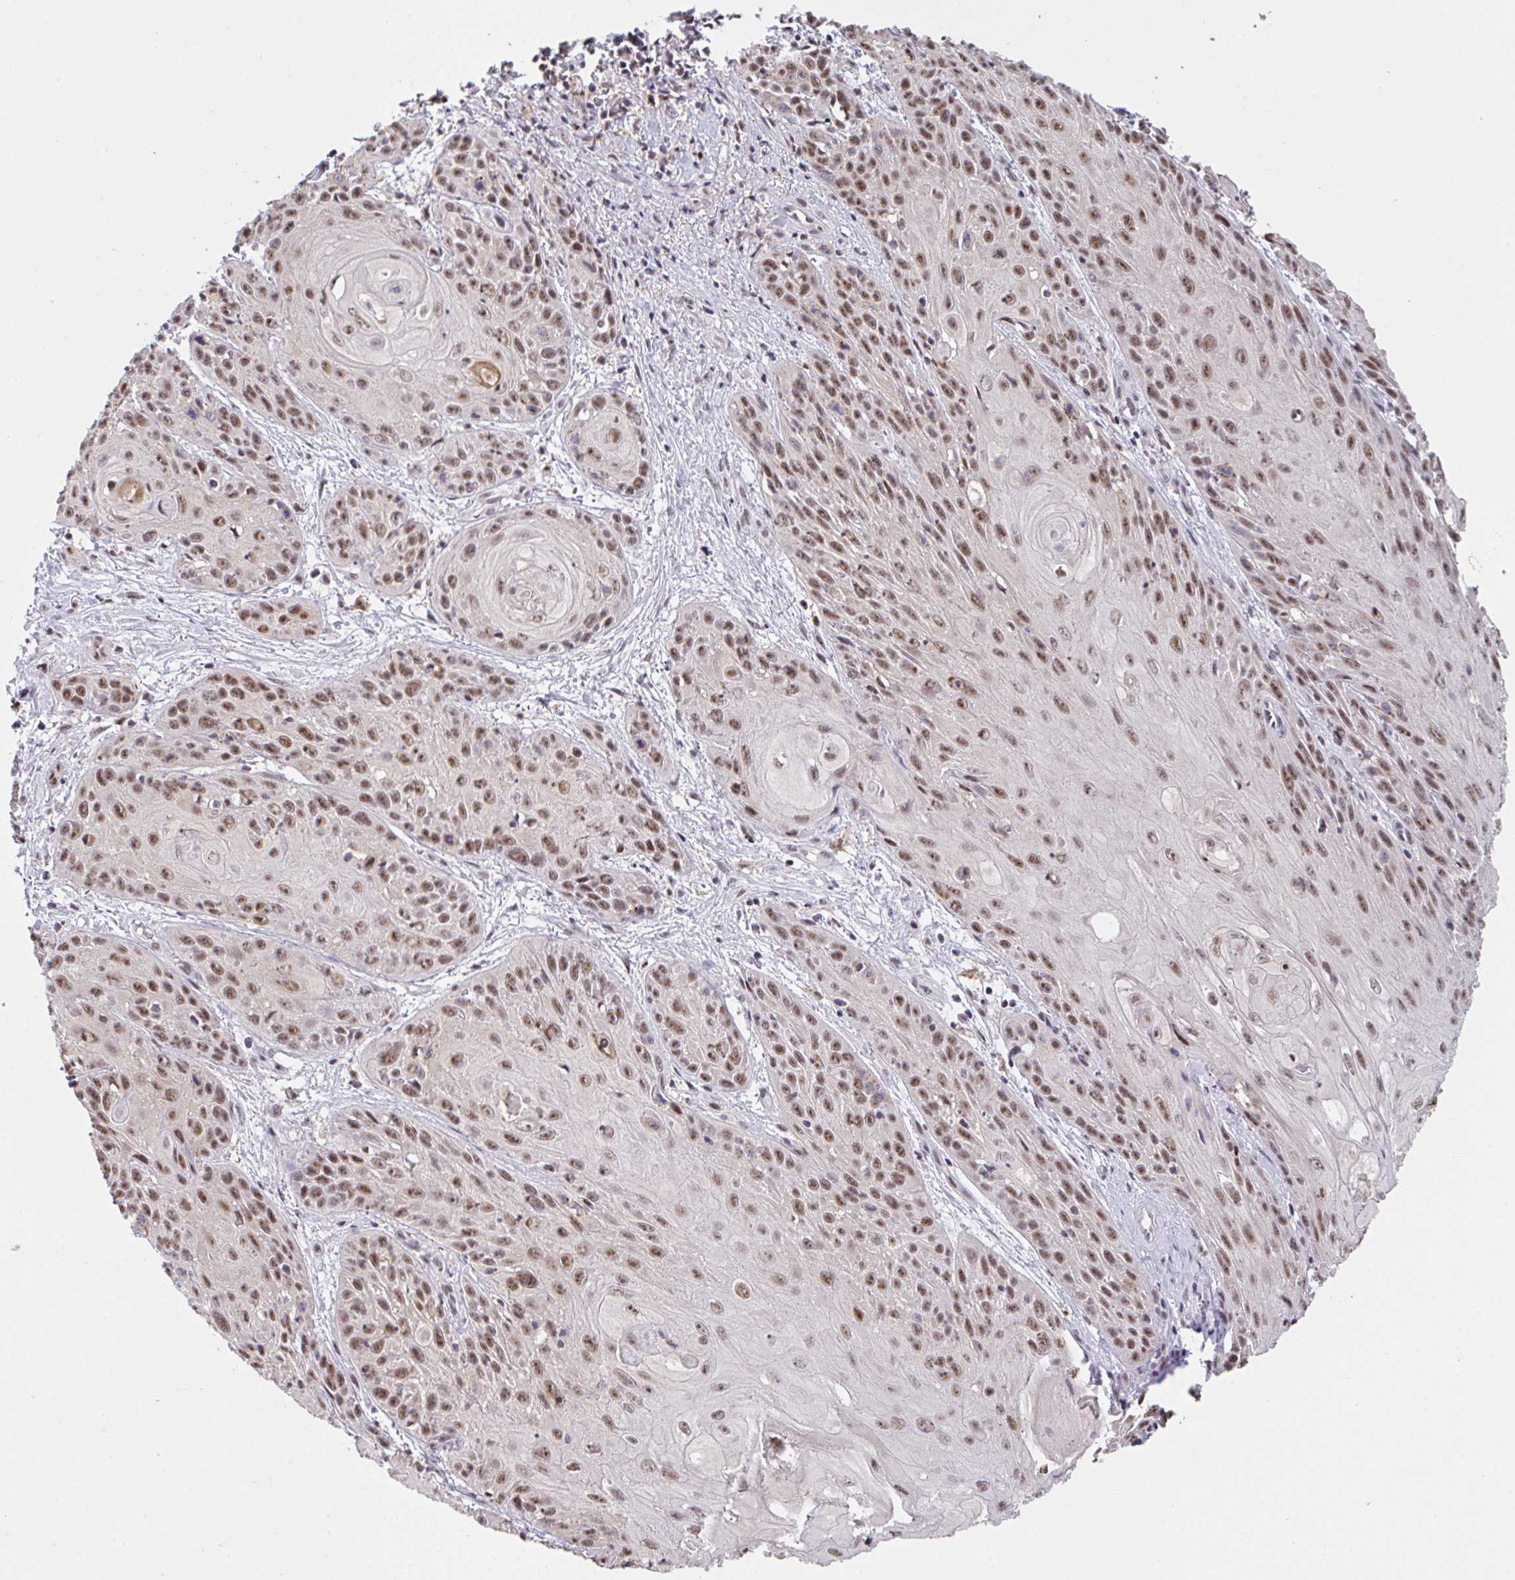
{"staining": {"intensity": "moderate", "quantity": ">75%", "location": "nuclear"}, "tissue": "skin cancer", "cell_type": "Tumor cells", "image_type": "cancer", "snomed": [{"axis": "morphology", "description": "Squamous cell carcinoma, NOS"}, {"axis": "topography", "description": "Skin"}, {"axis": "topography", "description": "Vulva"}], "caption": "Skin squamous cell carcinoma was stained to show a protein in brown. There is medium levels of moderate nuclear expression in about >75% of tumor cells. The protein of interest is shown in brown color, while the nuclei are stained blue.", "gene": "OR6K3", "patient": {"sex": "female", "age": 76}}